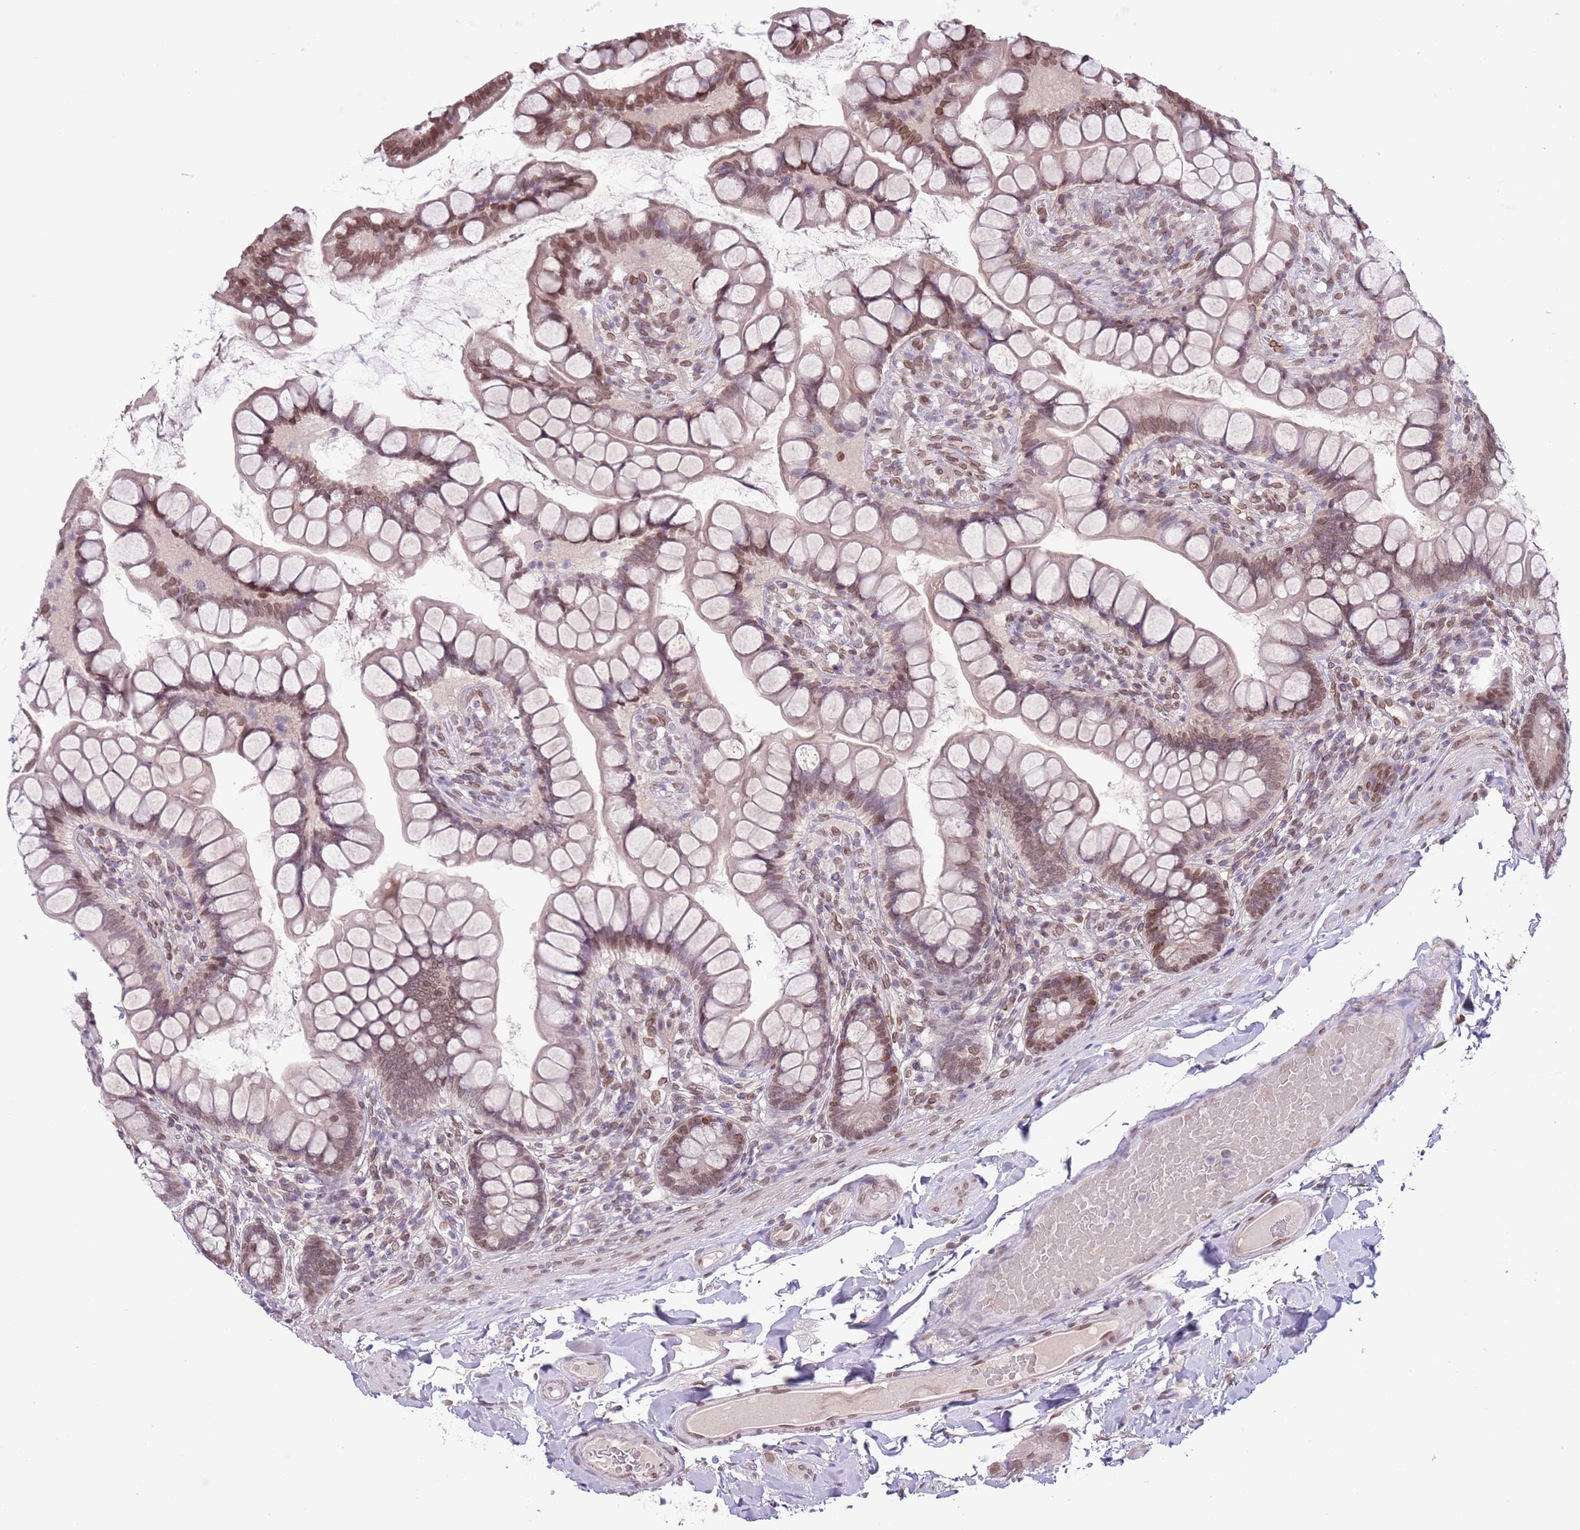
{"staining": {"intensity": "moderate", "quantity": ">75%", "location": "nuclear"}, "tissue": "small intestine", "cell_type": "Glandular cells", "image_type": "normal", "snomed": [{"axis": "morphology", "description": "Normal tissue, NOS"}, {"axis": "topography", "description": "Small intestine"}], "caption": "Brown immunohistochemical staining in benign human small intestine reveals moderate nuclear positivity in approximately >75% of glandular cells.", "gene": "ZGLP1", "patient": {"sex": "male", "age": 70}}